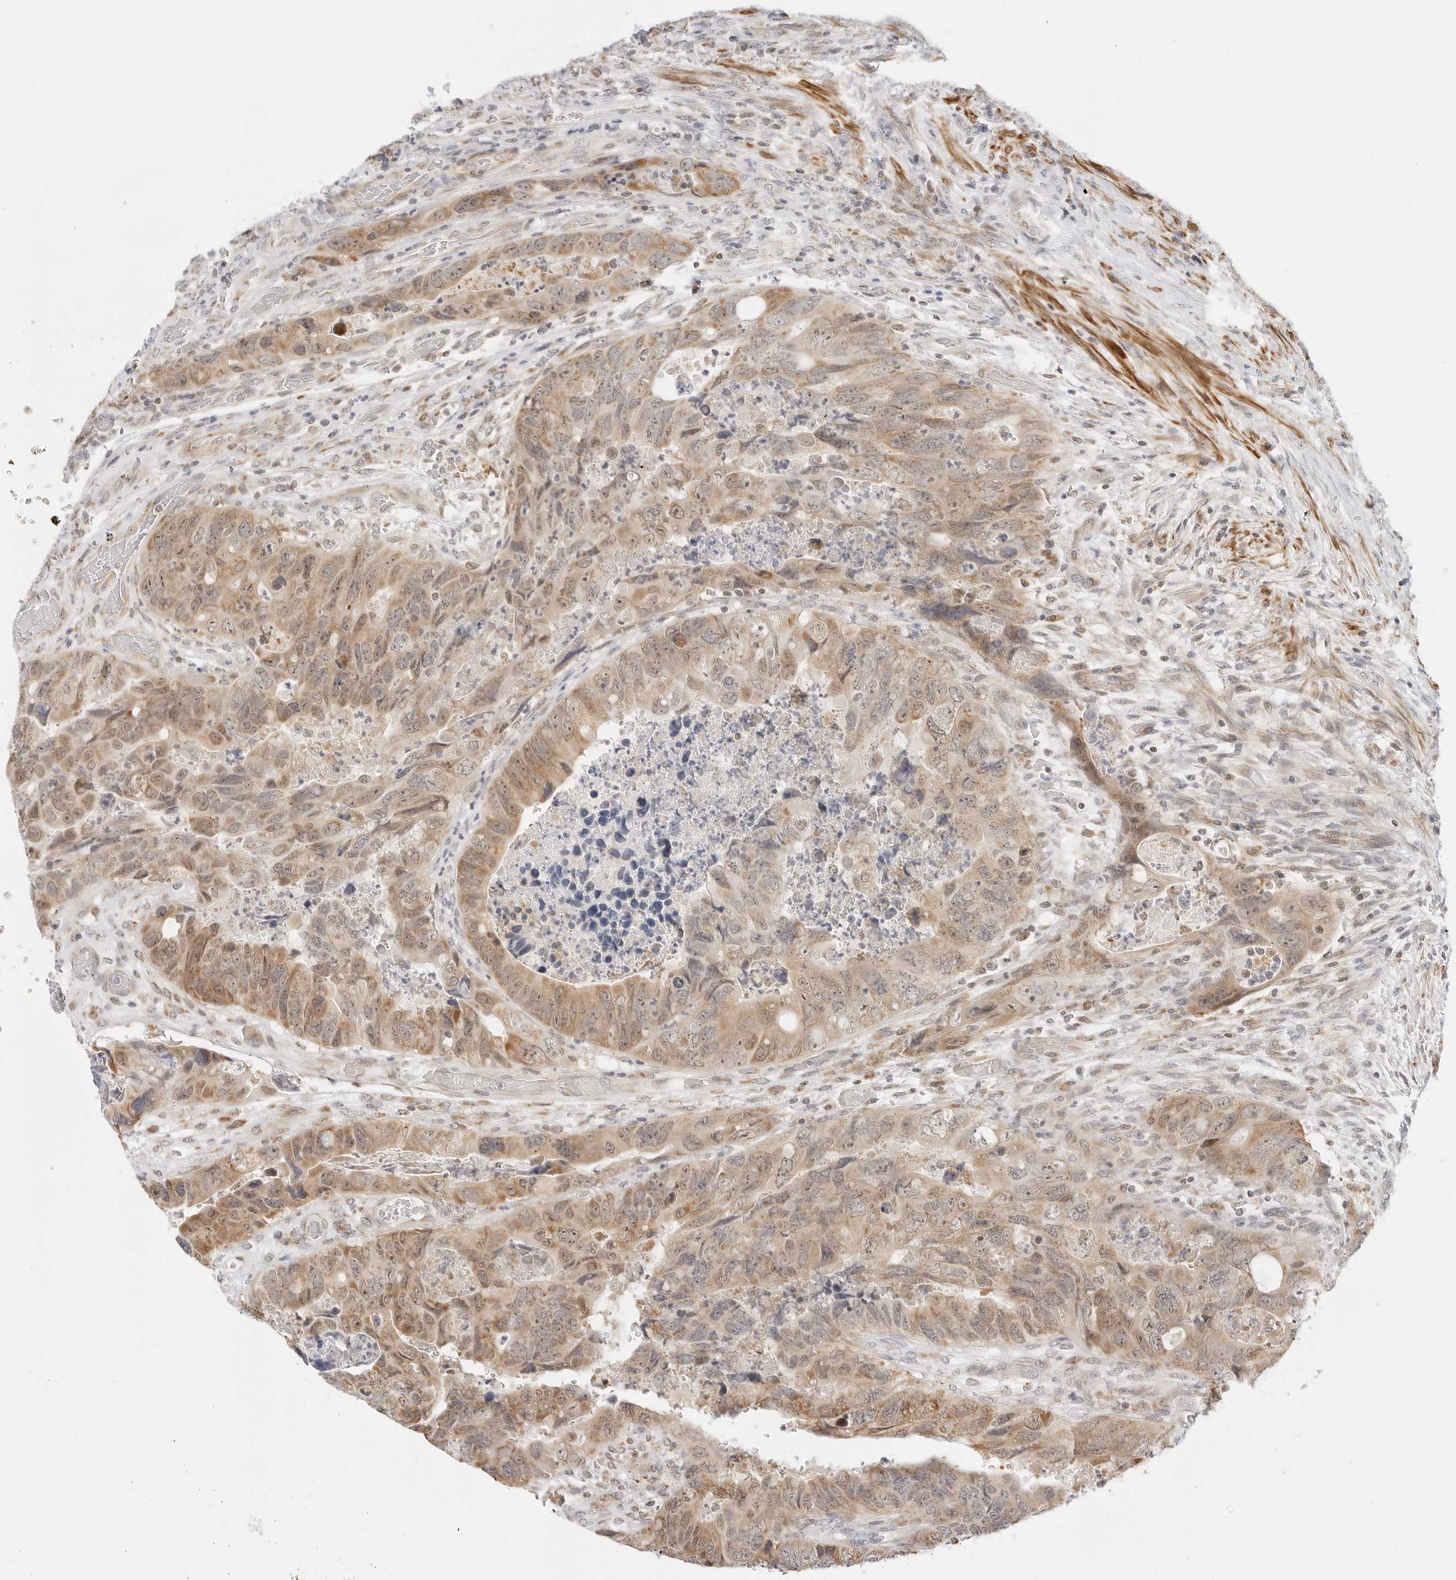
{"staining": {"intensity": "moderate", "quantity": "25%-75%", "location": "cytoplasmic/membranous,nuclear"}, "tissue": "colorectal cancer", "cell_type": "Tumor cells", "image_type": "cancer", "snomed": [{"axis": "morphology", "description": "Adenocarcinoma, NOS"}, {"axis": "topography", "description": "Rectum"}], "caption": "Tumor cells display medium levels of moderate cytoplasmic/membranous and nuclear staining in about 25%-75% of cells in colorectal adenocarcinoma.", "gene": "GORAB", "patient": {"sex": "male", "age": 63}}